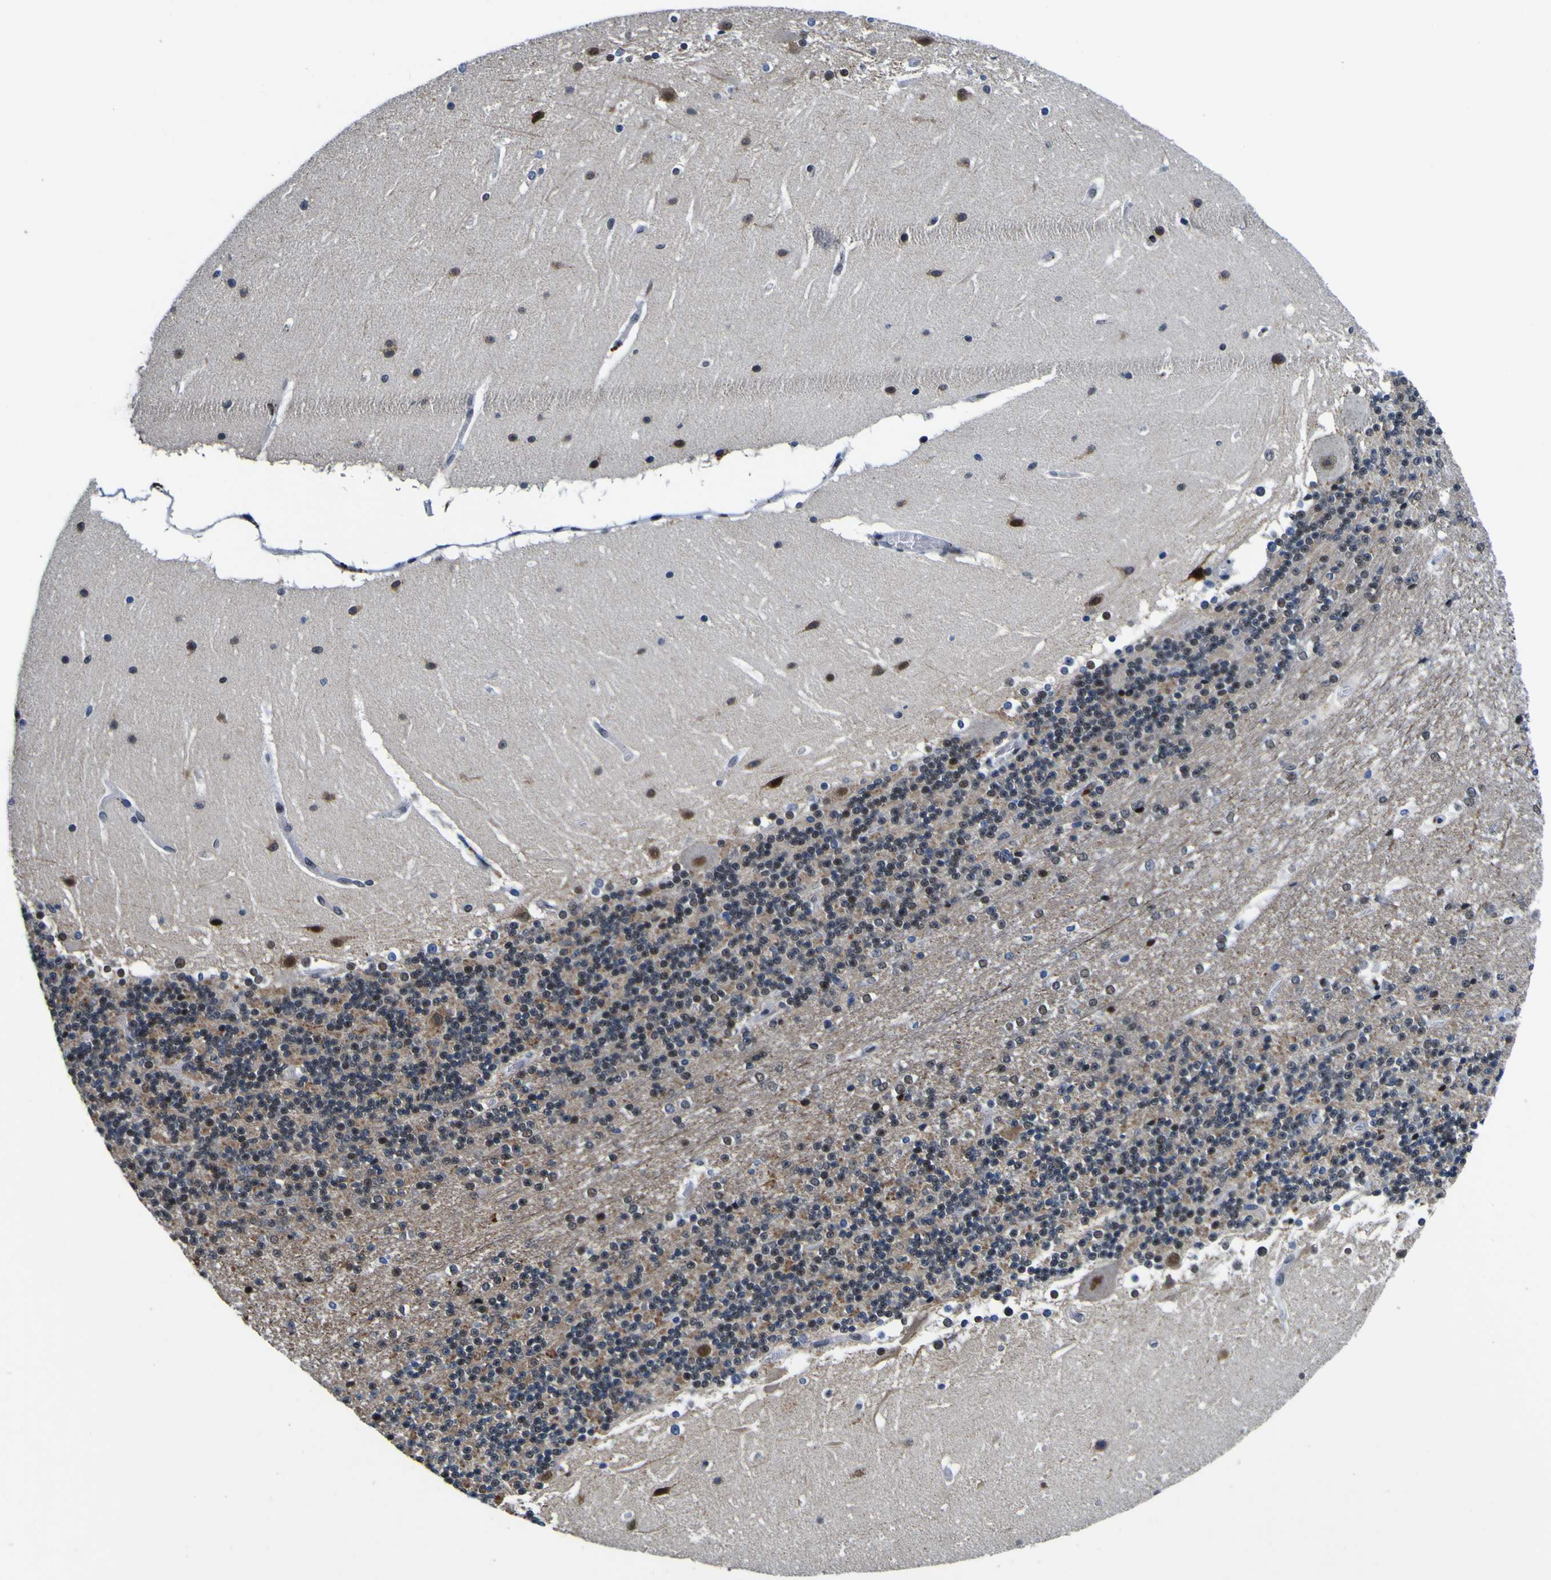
{"staining": {"intensity": "strong", "quantity": "<25%", "location": "nuclear"}, "tissue": "cerebellum", "cell_type": "Cells in granular layer", "image_type": "normal", "snomed": [{"axis": "morphology", "description": "Normal tissue, NOS"}, {"axis": "topography", "description": "Cerebellum"}], "caption": "About <25% of cells in granular layer in benign cerebellum display strong nuclear protein expression as visualized by brown immunohistochemical staining.", "gene": "CUL4B", "patient": {"sex": "female", "age": 19}}